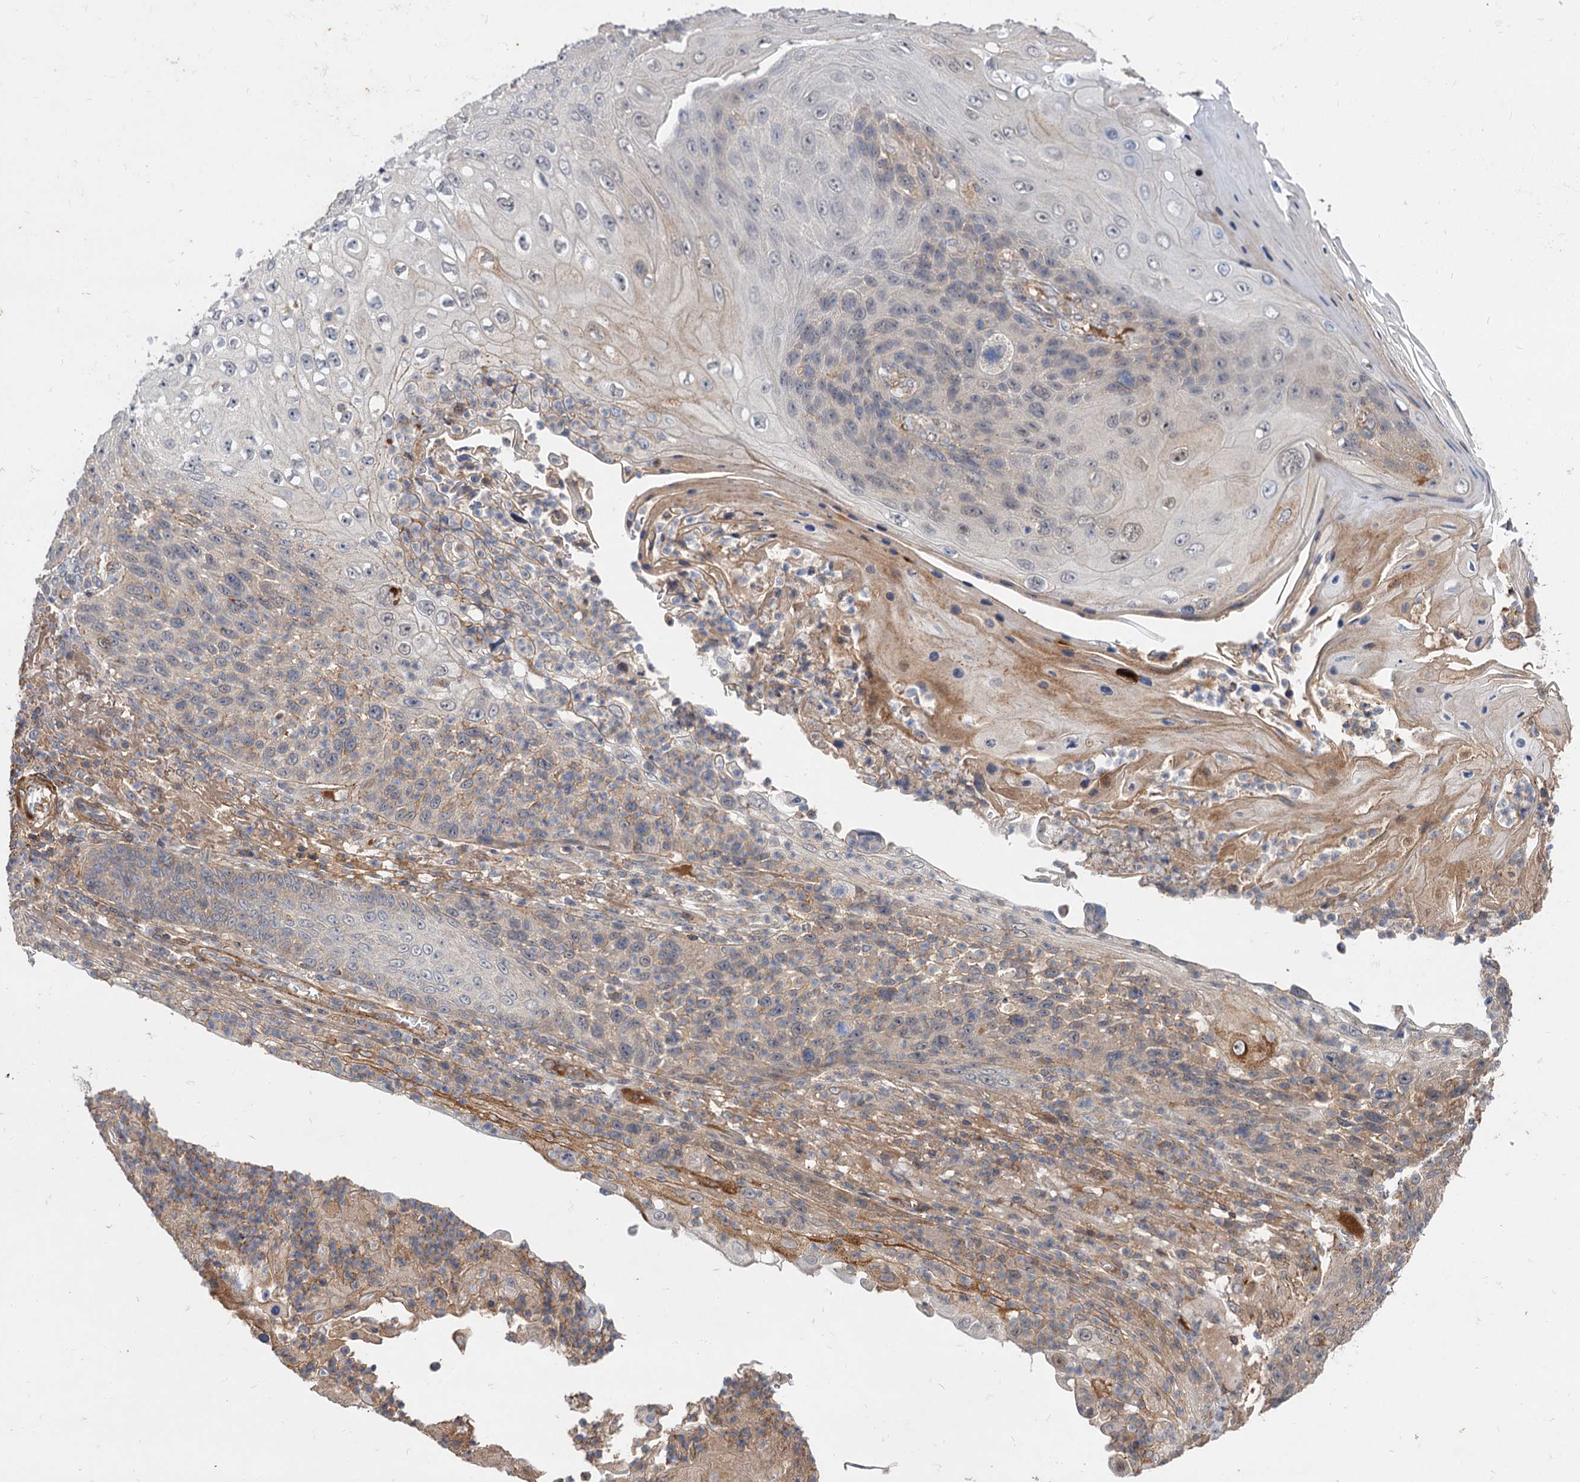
{"staining": {"intensity": "weak", "quantity": "<25%", "location": "cytoplasmic/membranous"}, "tissue": "skin cancer", "cell_type": "Tumor cells", "image_type": "cancer", "snomed": [{"axis": "morphology", "description": "Squamous cell carcinoma, NOS"}, {"axis": "topography", "description": "Skin"}], "caption": "Immunohistochemistry image of neoplastic tissue: human skin squamous cell carcinoma stained with DAB (3,3'-diaminobenzidine) shows no significant protein expression in tumor cells. (DAB (3,3'-diaminobenzidine) immunohistochemistry, high magnification).", "gene": "FBXW8", "patient": {"sex": "female", "age": 88}}